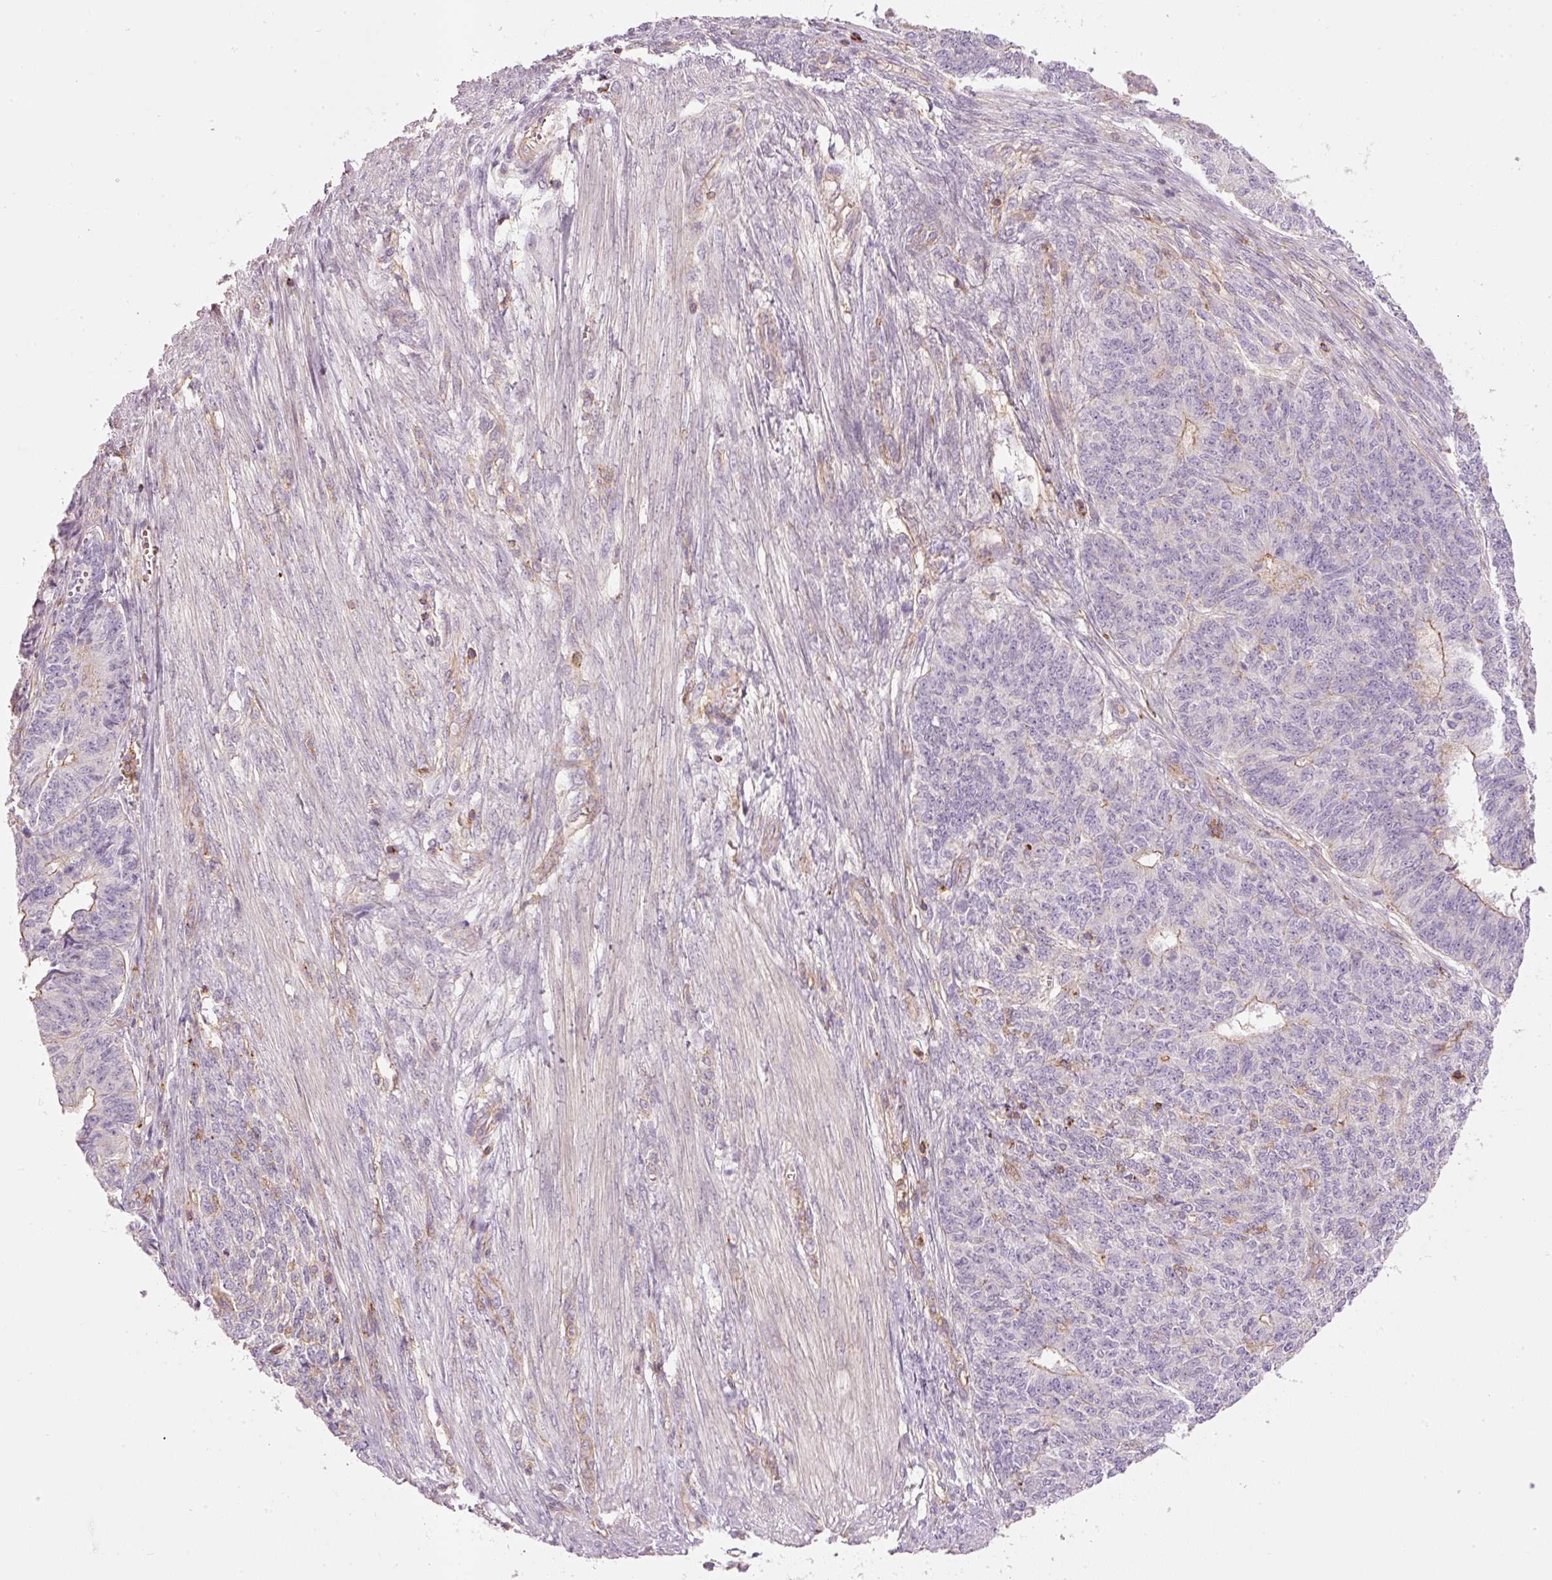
{"staining": {"intensity": "weak", "quantity": "<25%", "location": "cytoplasmic/membranous"}, "tissue": "endometrial cancer", "cell_type": "Tumor cells", "image_type": "cancer", "snomed": [{"axis": "morphology", "description": "Adenocarcinoma, NOS"}, {"axis": "topography", "description": "Endometrium"}], "caption": "High power microscopy histopathology image of an immunohistochemistry (IHC) photomicrograph of endometrial adenocarcinoma, revealing no significant staining in tumor cells.", "gene": "SIPA1", "patient": {"sex": "female", "age": 32}}